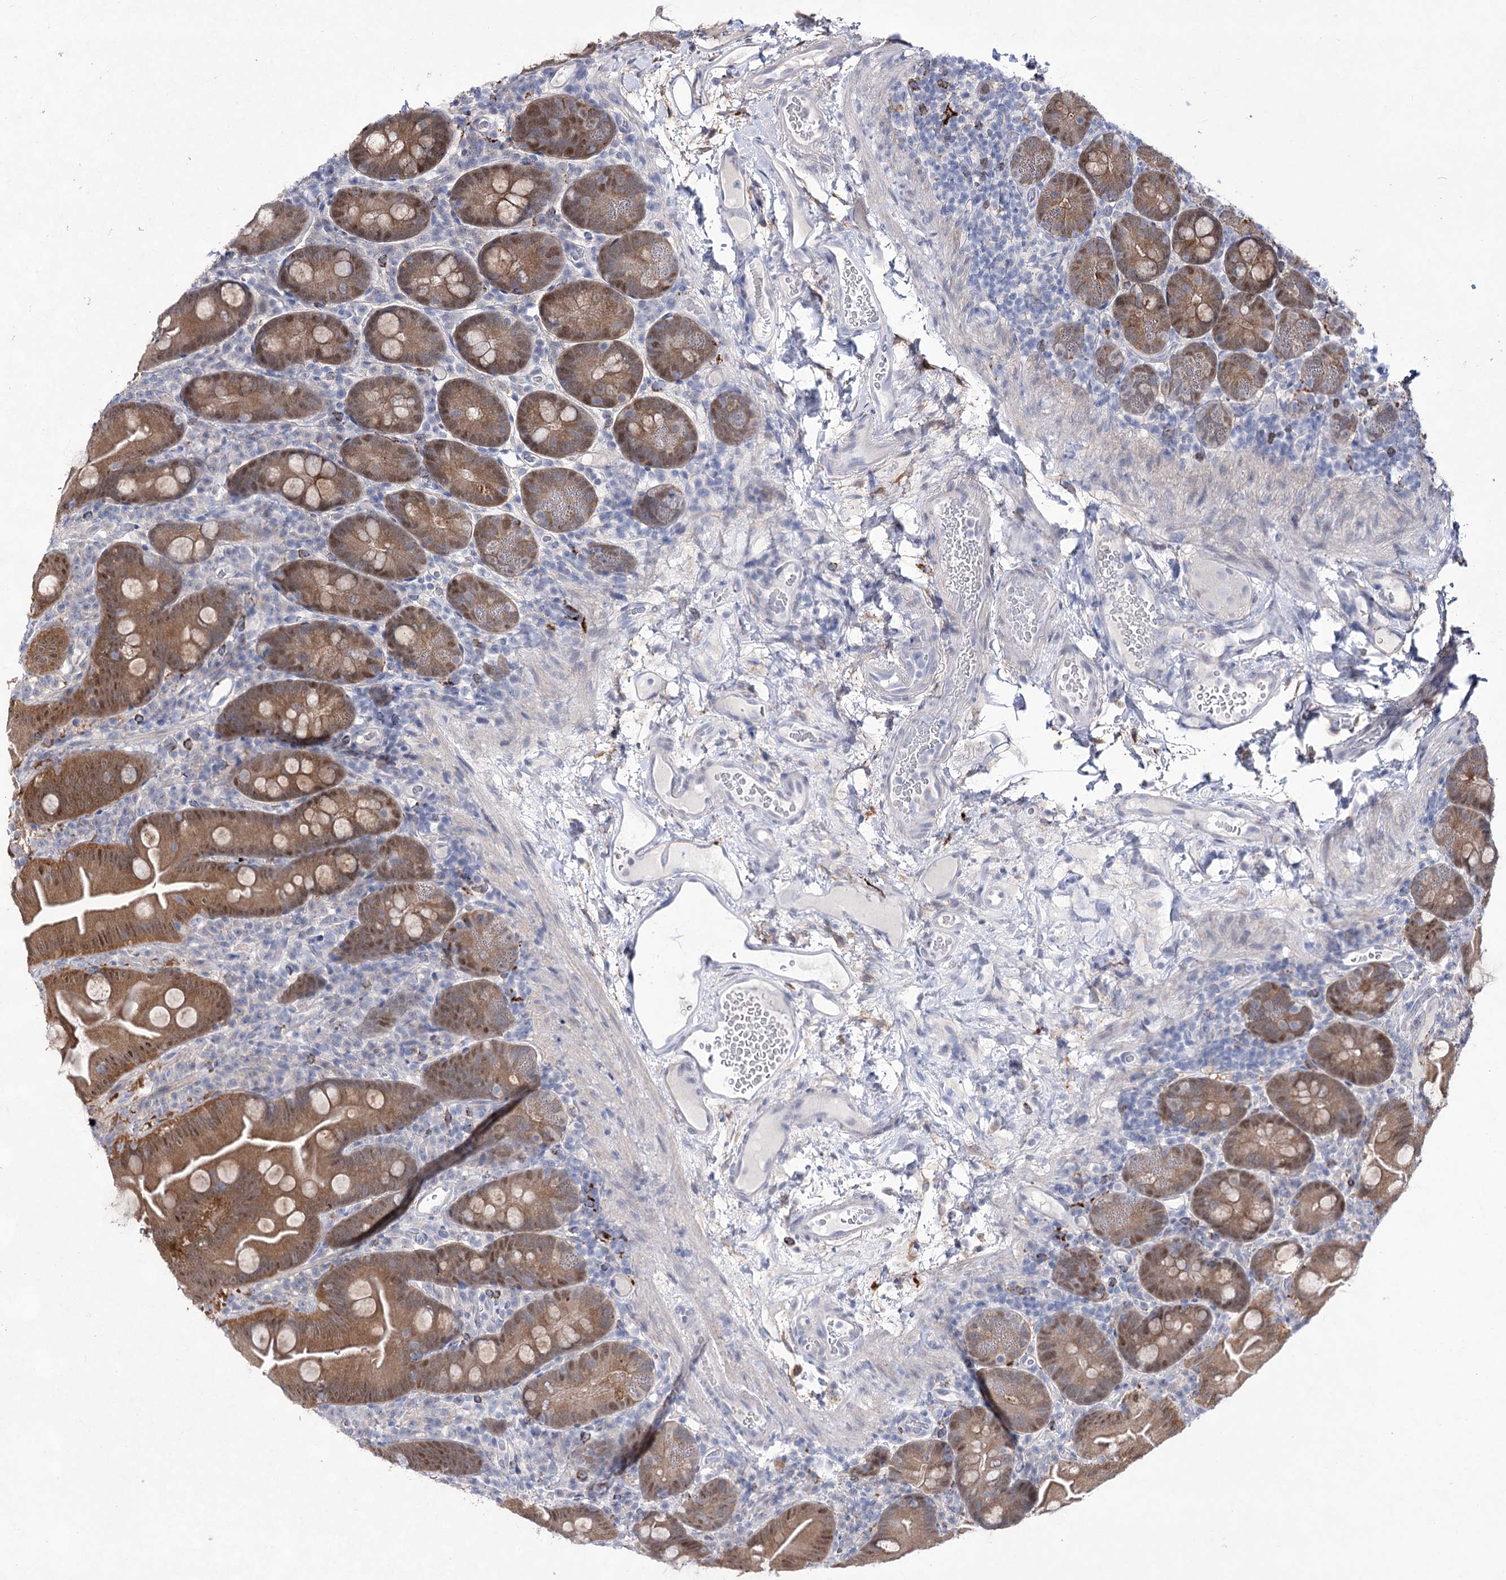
{"staining": {"intensity": "moderate", "quantity": ">75%", "location": "cytoplasmic/membranous,nuclear"}, "tissue": "small intestine", "cell_type": "Glandular cells", "image_type": "normal", "snomed": [{"axis": "morphology", "description": "Normal tissue, NOS"}, {"axis": "topography", "description": "Small intestine"}], "caption": "Immunohistochemical staining of unremarkable human small intestine shows medium levels of moderate cytoplasmic/membranous,nuclear expression in about >75% of glandular cells. Ihc stains the protein in brown and the nuclei are stained blue.", "gene": "UGDH", "patient": {"sex": "female", "age": 68}}